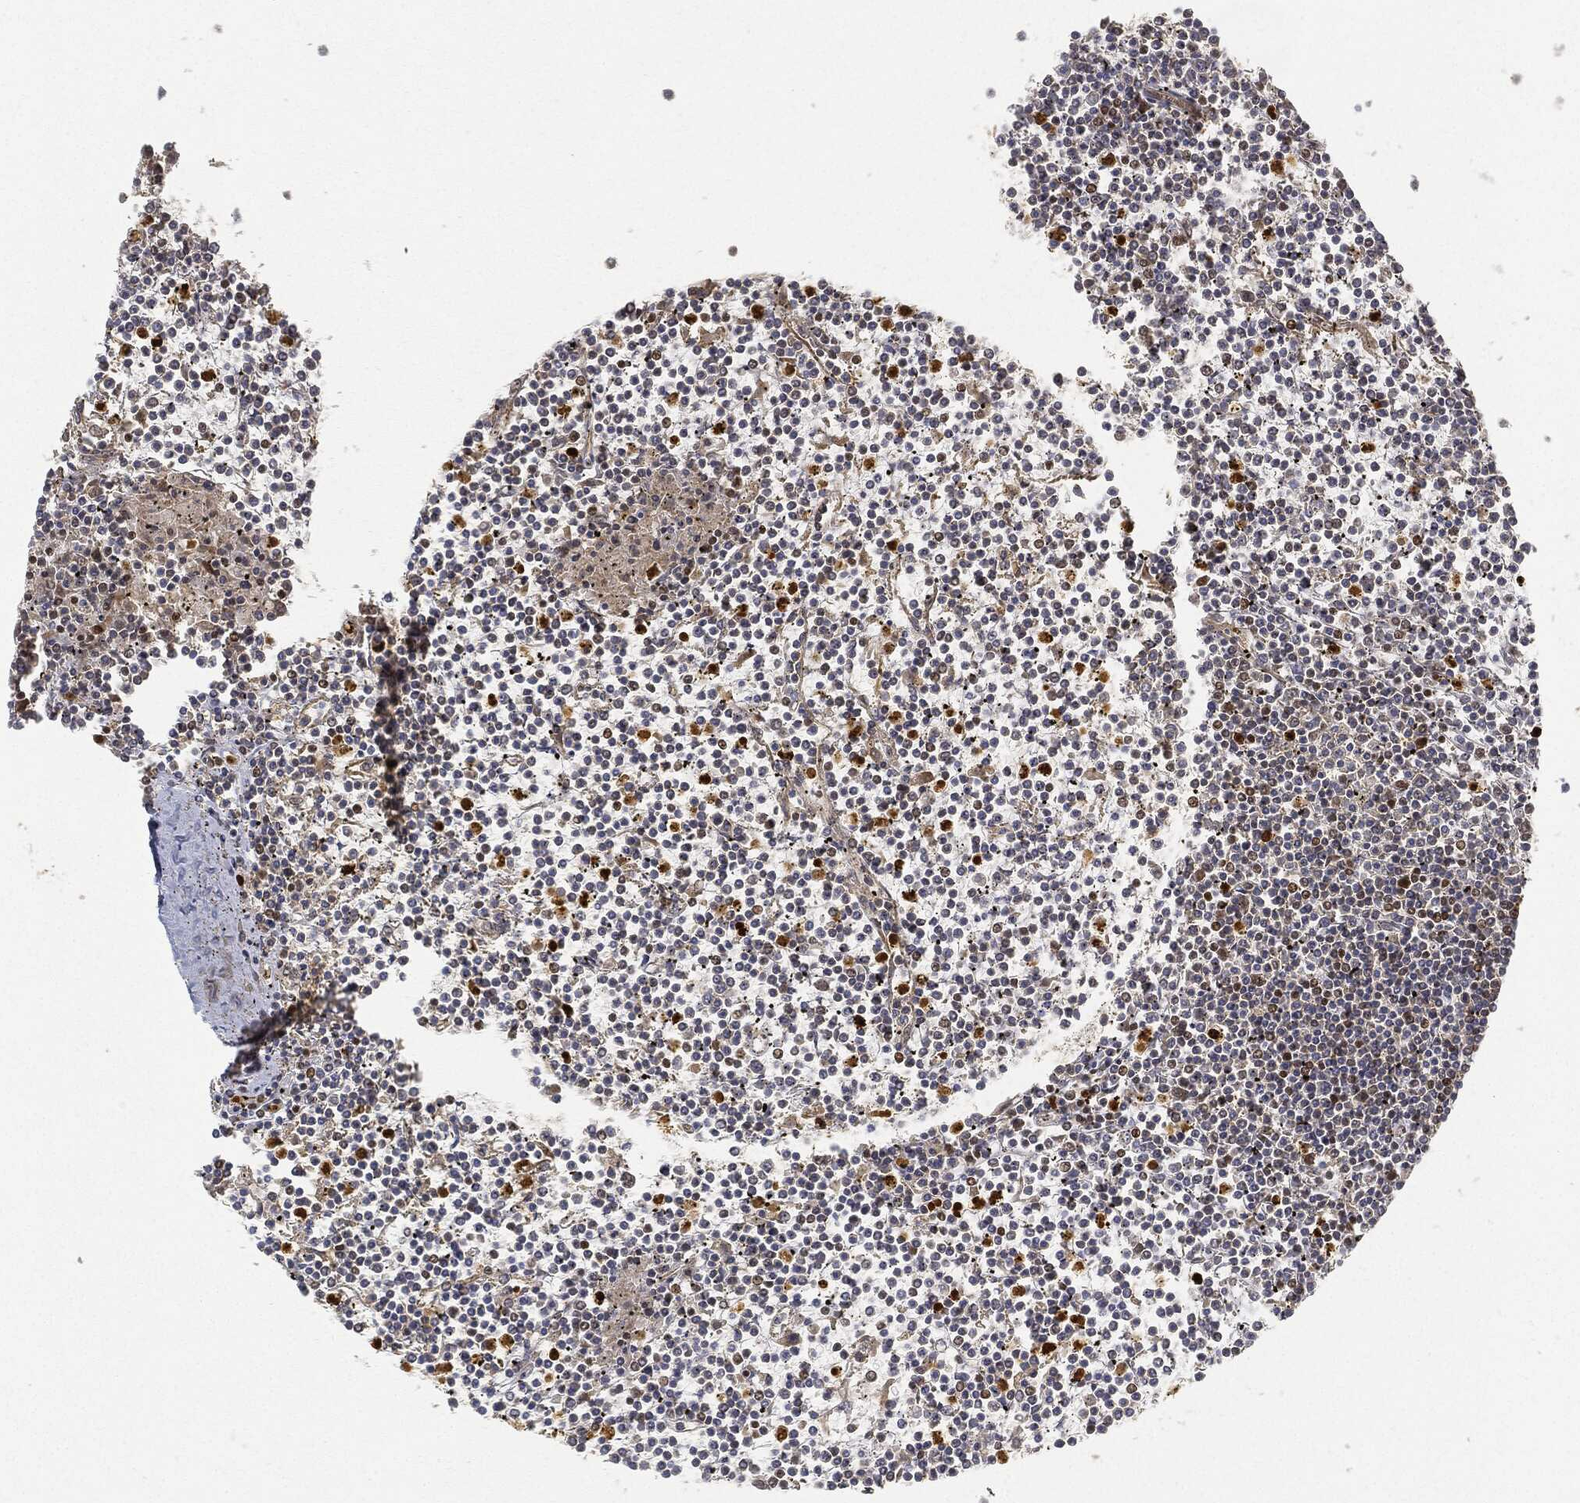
{"staining": {"intensity": "strong", "quantity": "<25%", "location": "nuclear"}, "tissue": "lymphoma", "cell_type": "Tumor cells", "image_type": "cancer", "snomed": [{"axis": "morphology", "description": "Malignant lymphoma, non-Hodgkin's type, Low grade"}, {"axis": "topography", "description": "Spleen"}], "caption": "Immunohistochemistry (IHC) staining of lymphoma, which displays medium levels of strong nuclear positivity in approximately <25% of tumor cells indicating strong nuclear protein expression. The staining was performed using DAB (brown) for protein detection and nuclei were counterstained in hematoxylin (blue).", "gene": "CIB1", "patient": {"sex": "female", "age": 19}}